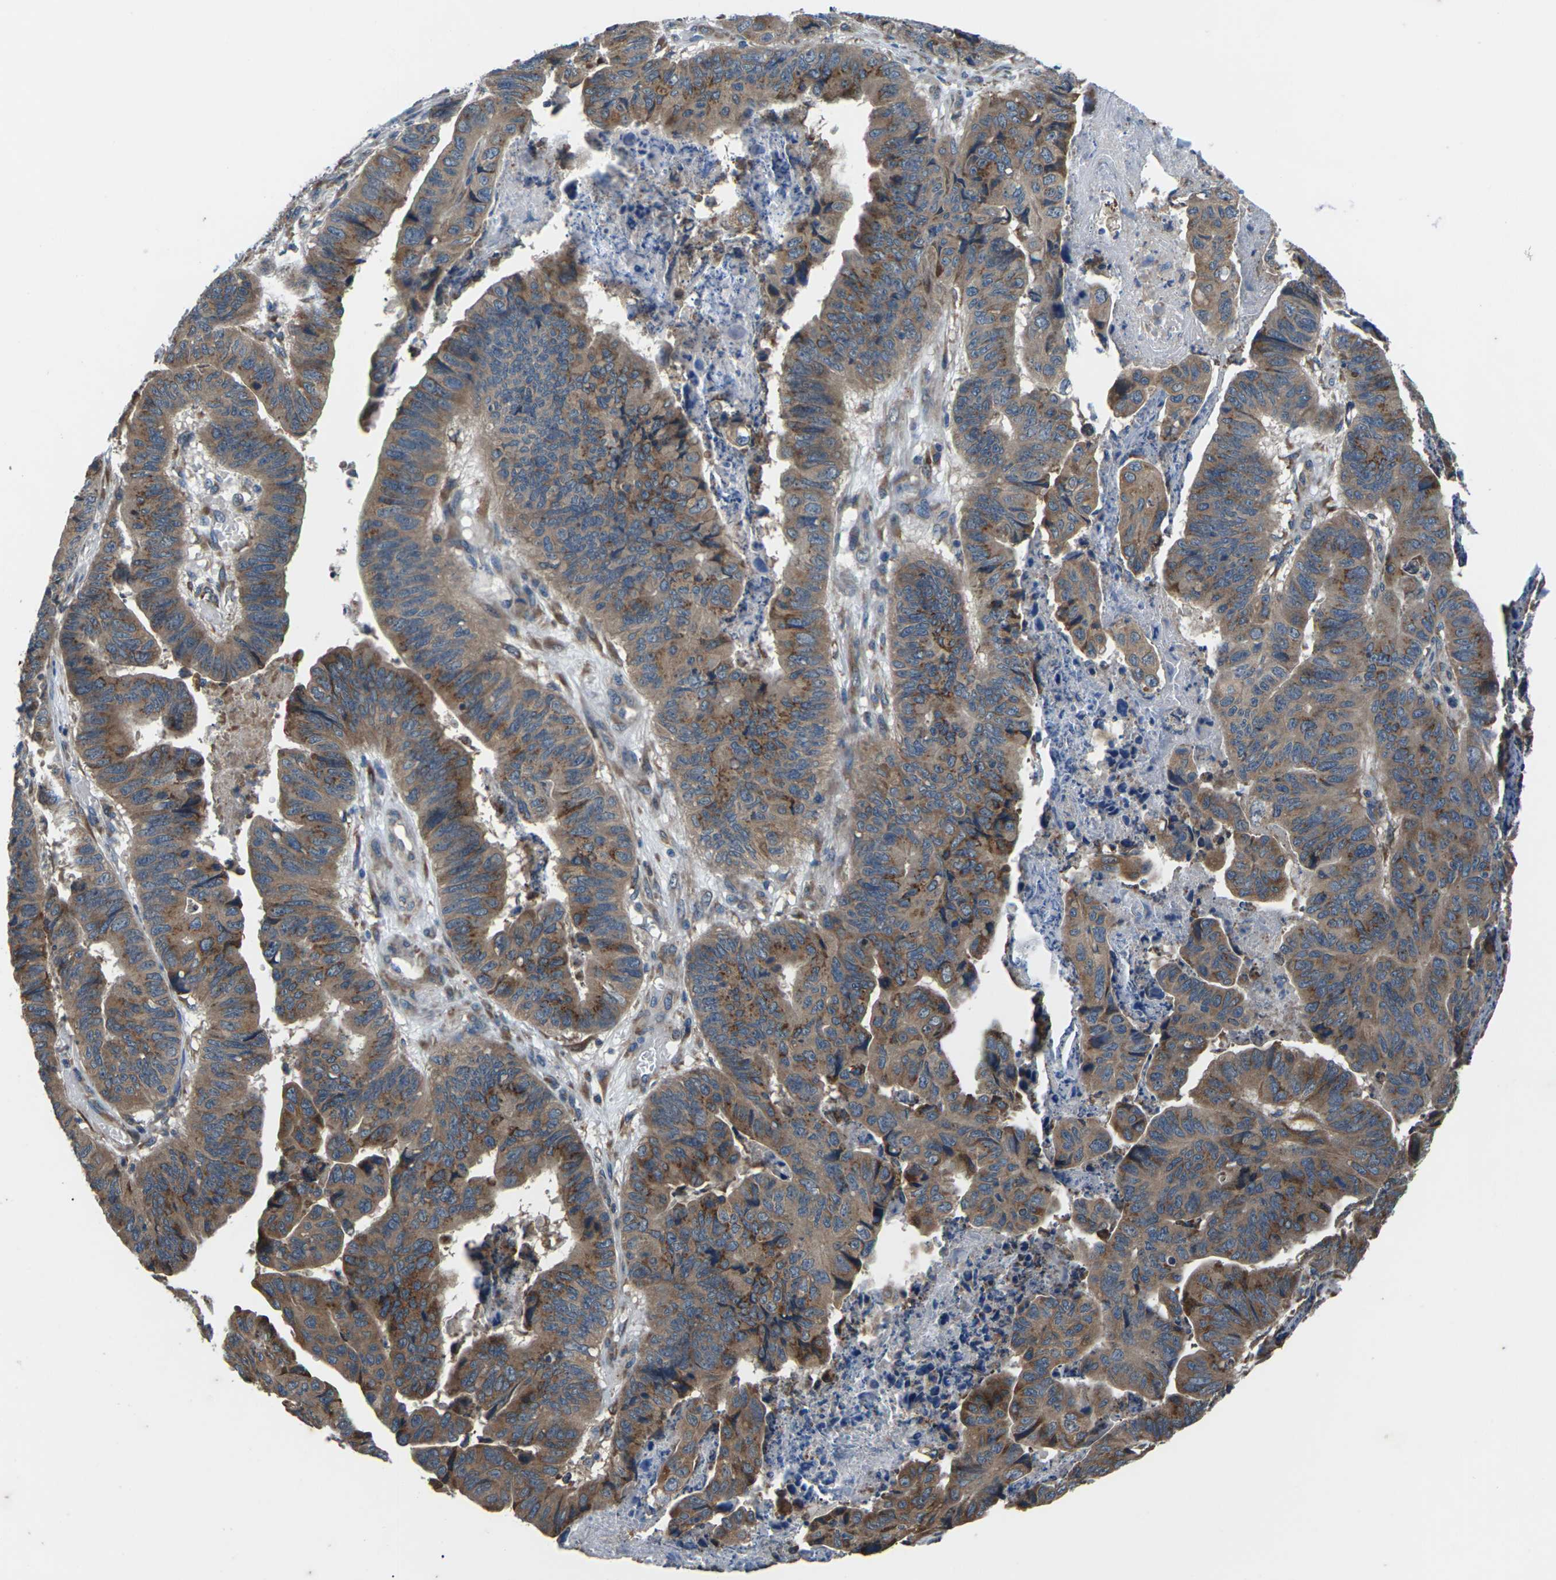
{"staining": {"intensity": "moderate", "quantity": ">75%", "location": "cytoplasmic/membranous"}, "tissue": "stomach cancer", "cell_type": "Tumor cells", "image_type": "cancer", "snomed": [{"axis": "morphology", "description": "Adenocarcinoma, NOS"}, {"axis": "topography", "description": "Stomach, lower"}], "caption": "Human adenocarcinoma (stomach) stained with a brown dye displays moderate cytoplasmic/membranous positive expression in about >75% of tumor cells.", "gene": "GABRP", "patient": {"sex": "male", "age": 77}}